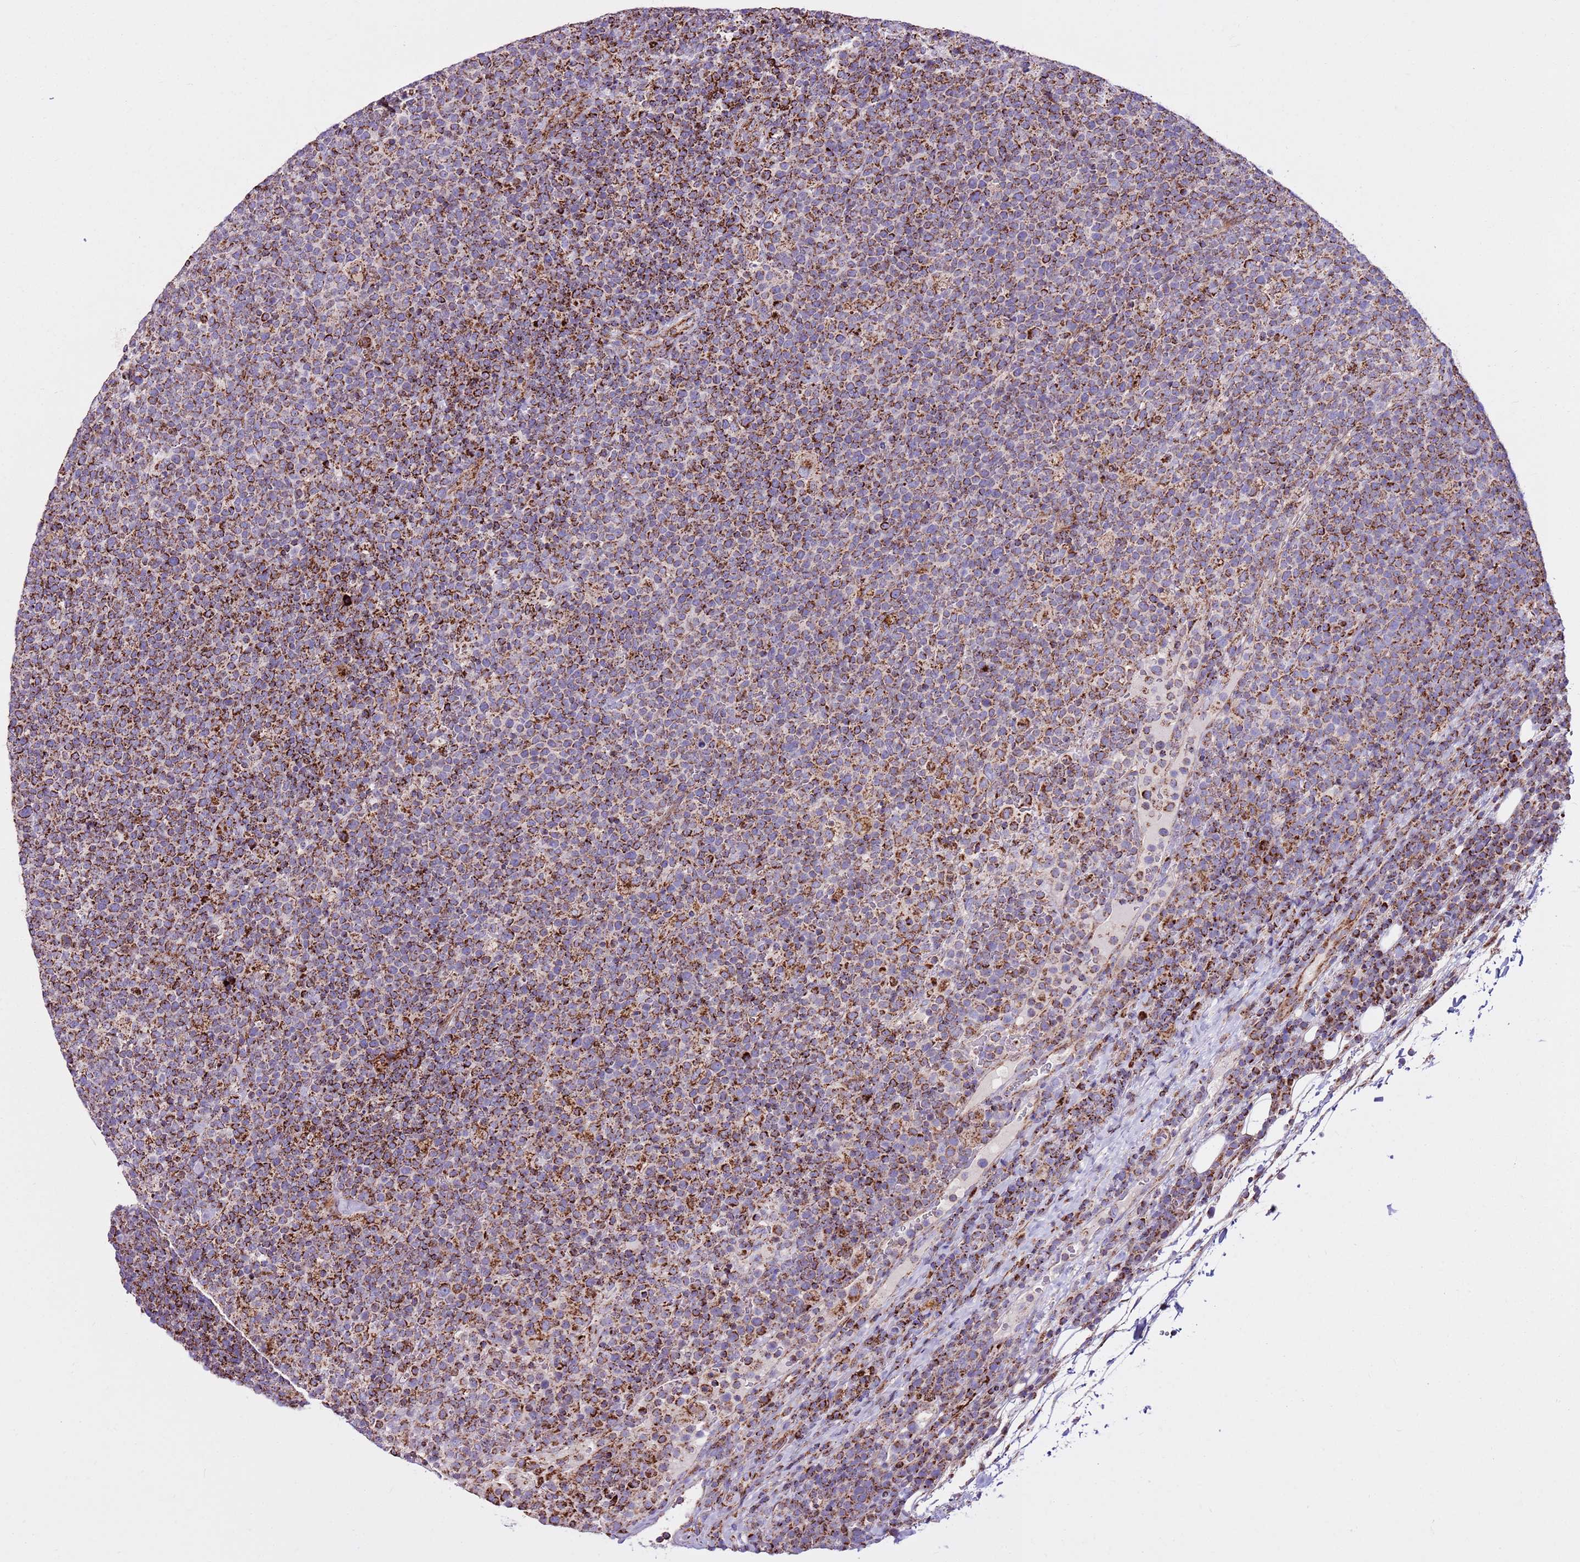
{"staining": {"intensity": "strong", "quantity": "25%-75%", "location": "cytoplasmic/membranous"}, "tissue": "lymphoma", "cell_type": "Tumor cells", "image_type": "cancer", "snomed": [{"axis": "morphology", "description": "Malignant lymphoma, non-Hodgkin's type, High grade"}, {"axis": "topography", "description": "Lymph node"}], "caption": "Strong cytoplasmic/membranous staining is identified in about 25%-75% of tumor cells in lymphoma.", "gene": "HECTD4", "patient": {"sex": "male", "age": 61}}